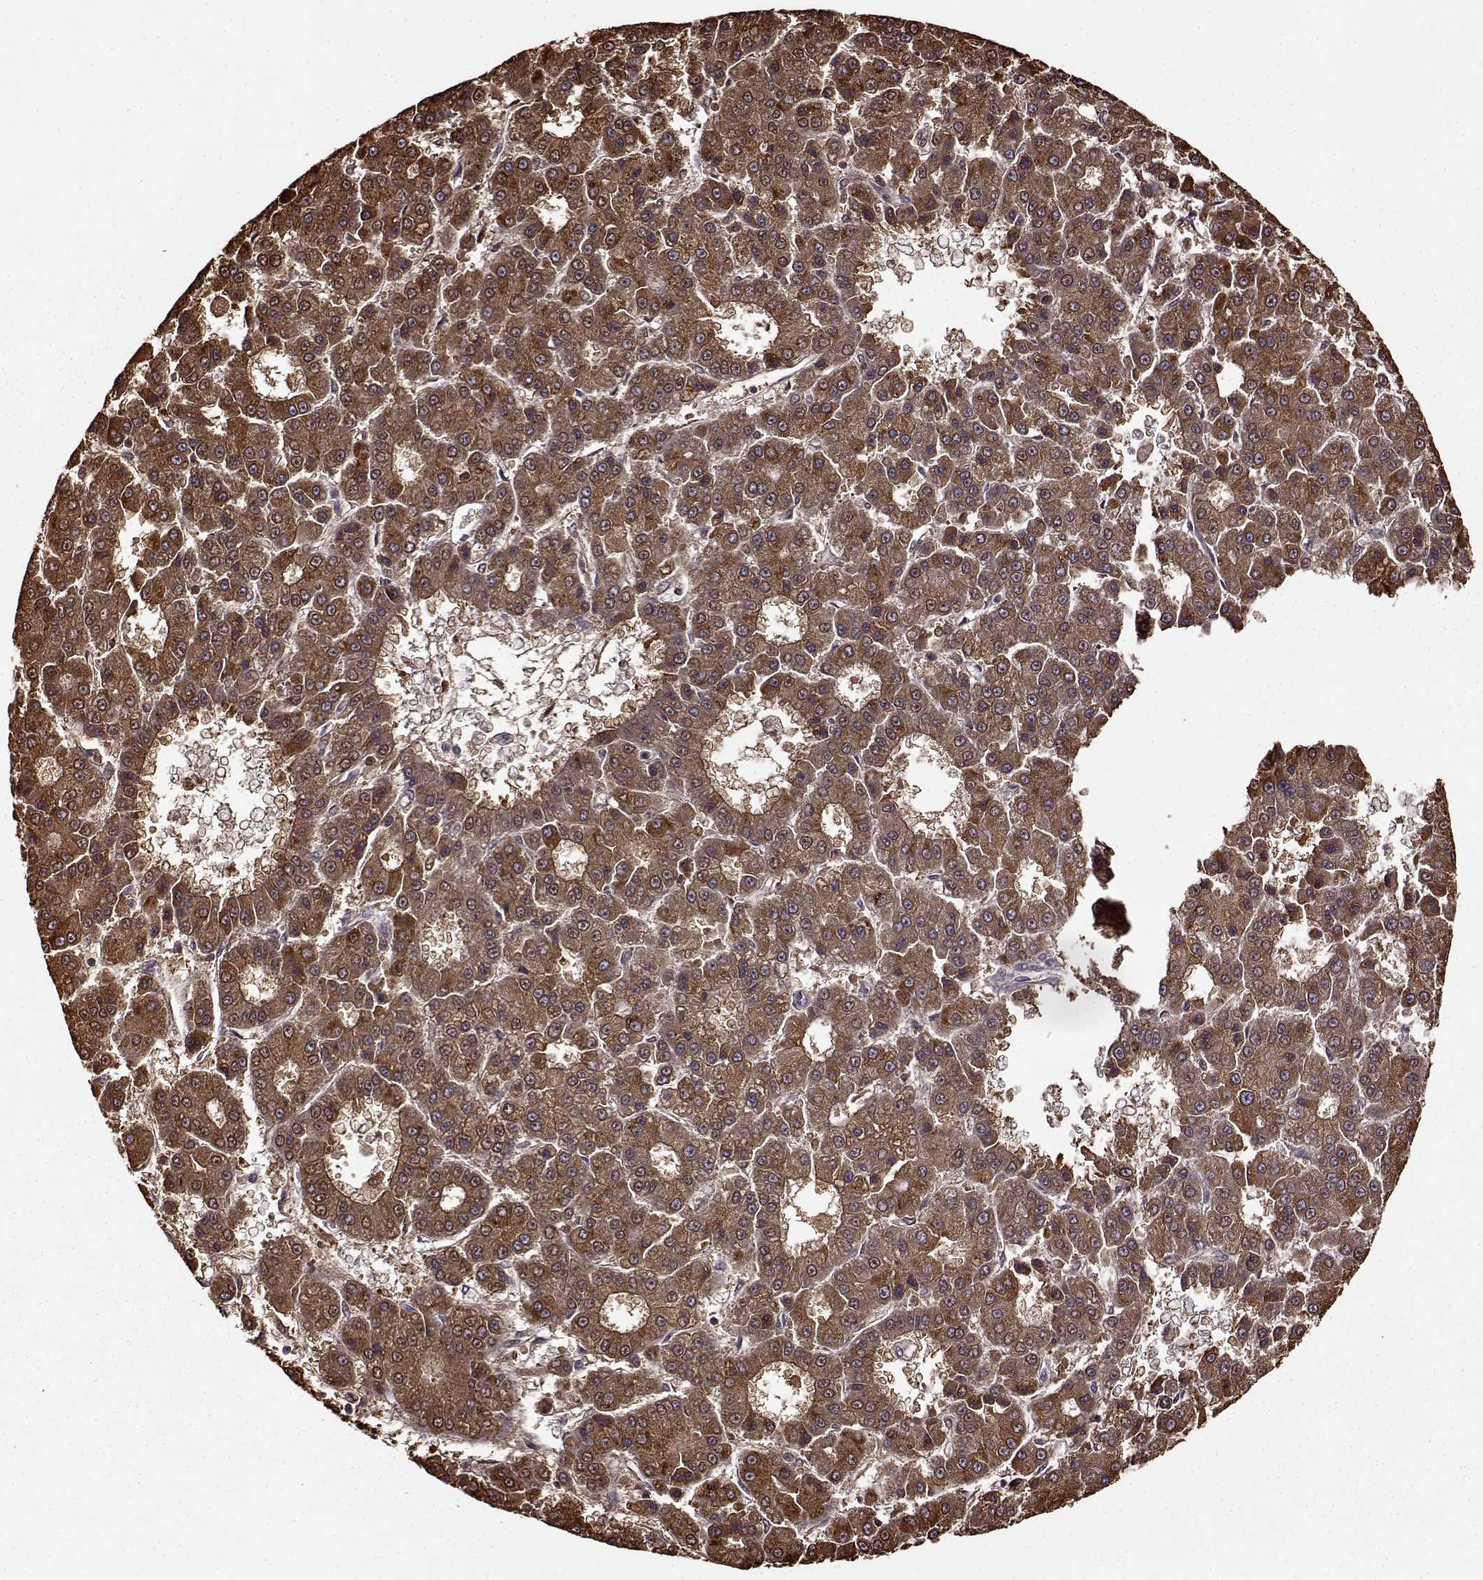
{"staining": {"intensity": "strong", "quantity": ">75%", "location": "cytoplasmic/membranous"}, "tissue": "liver cancer", "cell_type": "Tumor cells", "image_type": "cancer", "snomed": [{"axis": "morphology", "description": "Carcinoma, Hepatocellular, NOS"}, {"axis": "topography", "description": "Liver"}], "caption": "This histopathology image shows immunohistochemistry (IHC) staining of hepatocellular carcinoma (liver), with high strong cytoplasmic/membranous positivity in approximately >75% of tumor cells.", "gene": "MAIP1", "patient": {"sex": "male", "age": 70}}